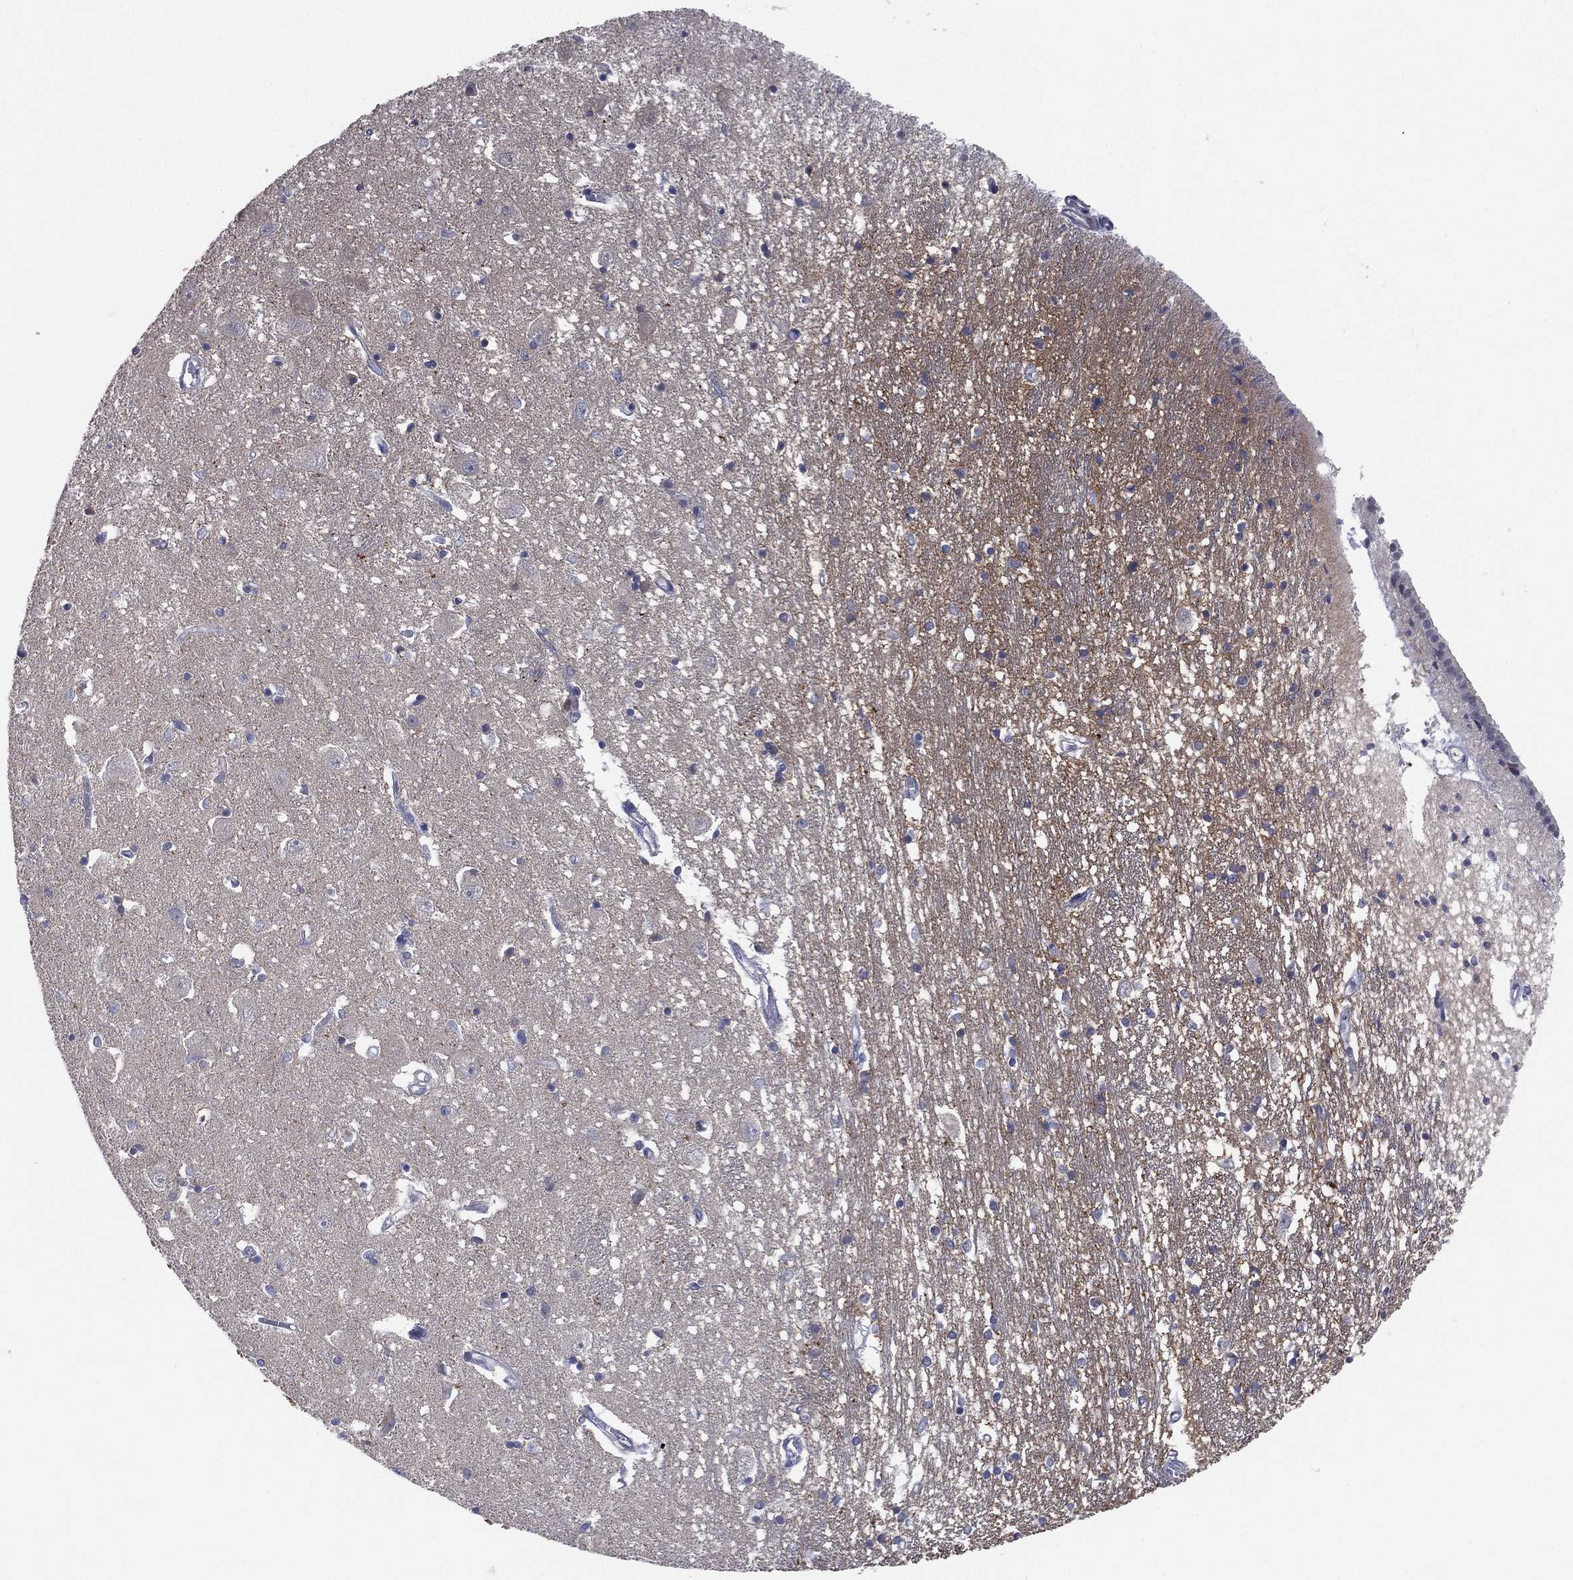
{"staining": {"intensity": "negative", "quantity": "none", "location": "none"}, "tissue": "caudate", "cell_type": "Glial cells", "image_type": "normal", "snomed": [{"axis": "morphology", "description": "Normal tissue, NOS"}, {"axis": "topography", "description": "Lateral ventricle wall"}], "caption": "Immunohistochemistry (IHC) of benign human caudate exhibits no positivity in glial cells.", "gene": "KAT14", "patient": {"sex": "male", "age": 54}}